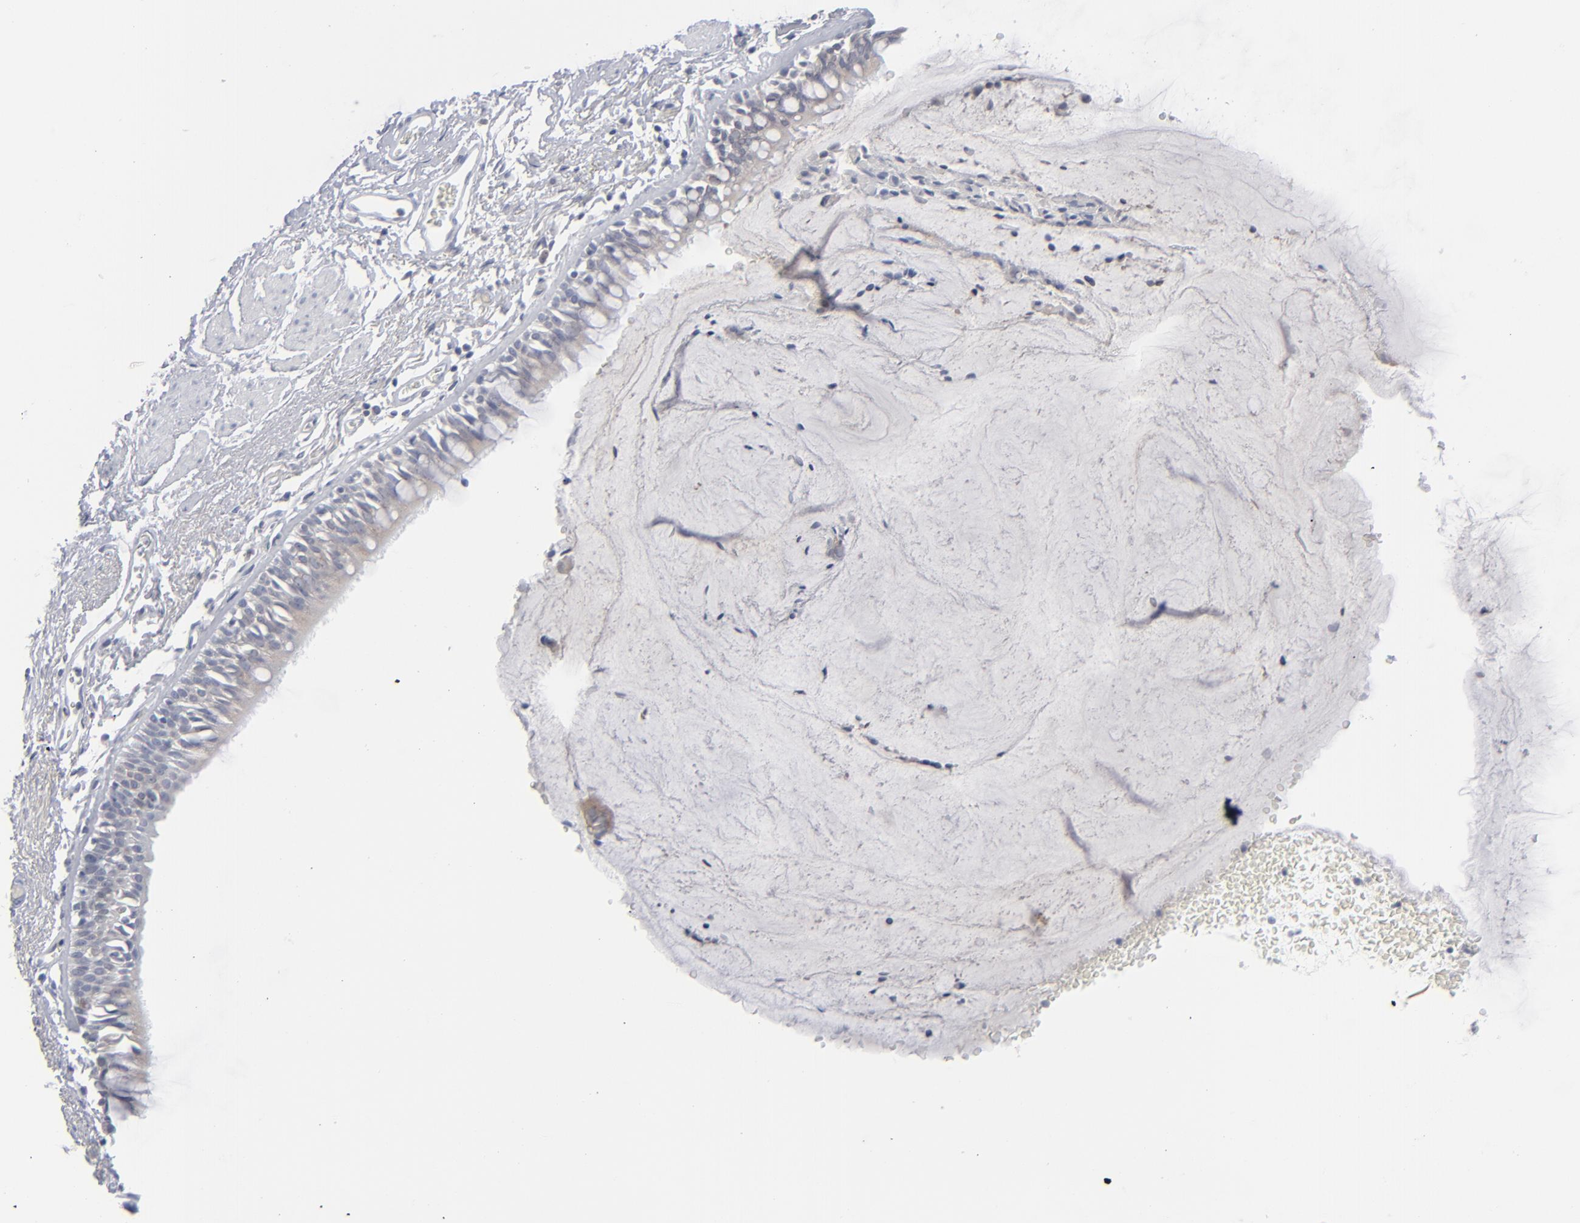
{"staining": {"intensity": "negative", "quantity": "none", "location": "none"}, "tissue": "bronchus", "cell_type": "Respiratory epithelial cells", "image_type": "normal", "snomed": [{"axis": "morphology", "description": "Normal tissue, NOS"}, {"axis": "topography", "description": "Lymph node of abdomen"}, {"axis": "topography", "description": "Lymph node of pelvis"}], "caption": "Immunohistochemistry of benign human bronchus exhibits no staining in respiratory epithelial cells. (Immunohistochemistry, brightfield microscopy, high magnification).", "gene": "NUP88", "patient": {"sex": "female", "age": 65}}